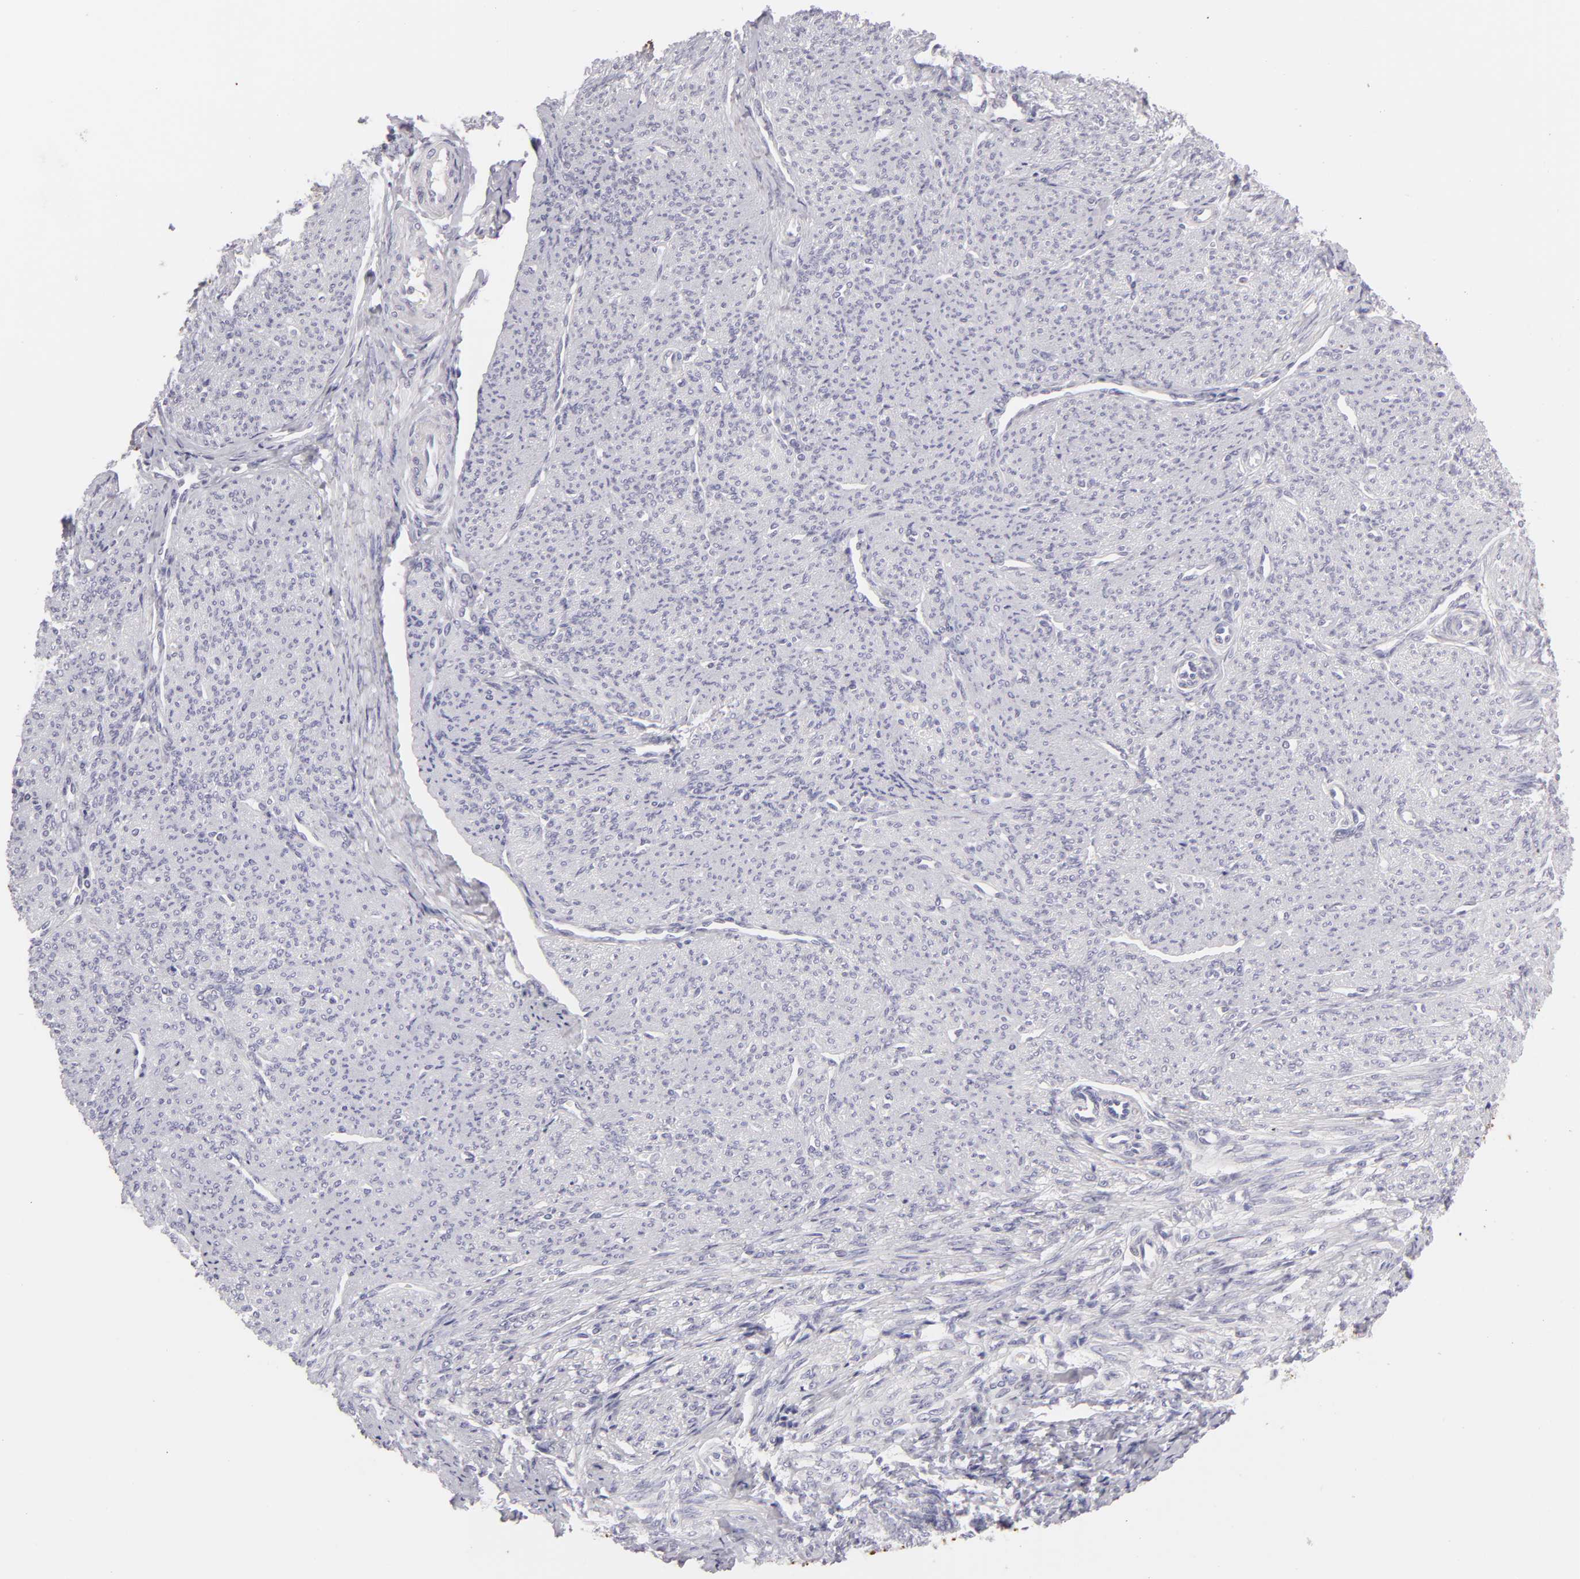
{"staining": {"intensity": "negative", "quantity": "none", "location": "none"}, "tissue": "smooth muscle", "cell_type": "Smooth muscle cells", "image_type": "normal", "snomed": [{"axis": "morphology", "description": "Normal tissue, NOS"}, {"axis": "topography", "description": "Cervix"}, {"axis": "topography", "description": "Endometrium"}], "caption": "DAB immunohistochemical staining of benign human smooth muscle shows no significant staining in smooth muscle cells. (Stains: DAB immunohistochemistry (IHC) with hematoxylin counter stain, Microscopy: brightfield microscopy at high magnification).", "gene": "TNNC1", "patient": {"sex": "female", "age": 65}}